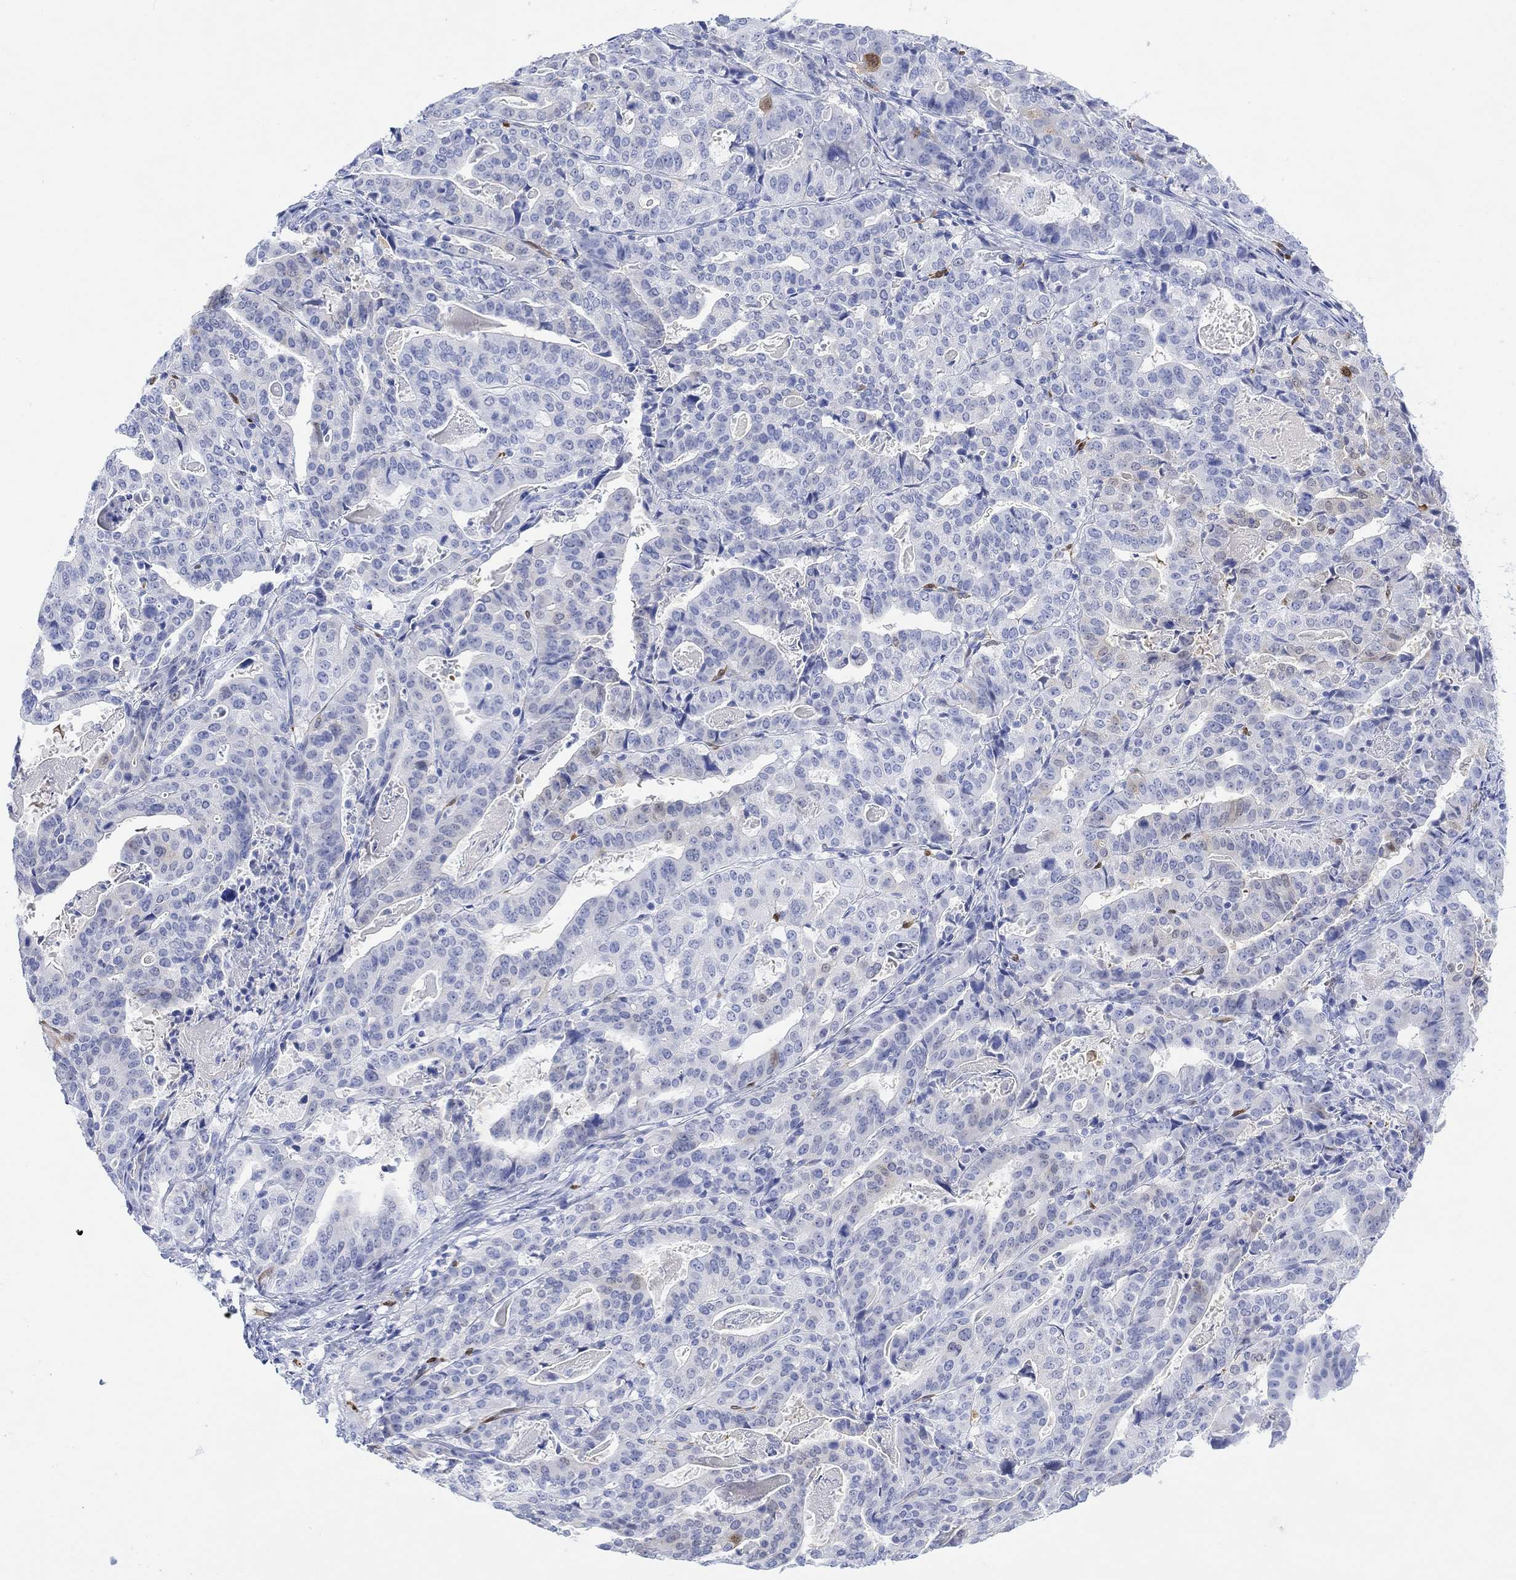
{"staining": {"intensity": "negative", "quantity": "none", "location": "none"}, "tissue": "stomach cancer", "cell_type": "Tumor cells", "image_type": "cancer", "snomed": [{"axis": "morphology", "description": "Adenocarcinoma, NOS"}, {"axis": "topography", "description": "Stomach"}], "caption": "An immunohistochemistry (IHC) image of adenocarcinoma (stomach) is shown. There is no staining in tumor cells of adenocarcinoma (stomach). The staining was performed using DAB to visualize the protein expression in brown, while the nuclei were stained in blue with hematoxylin (Magnification: 20x).", "gene": "TPPP3", "patient": {"sex": "male", "age": 48}}